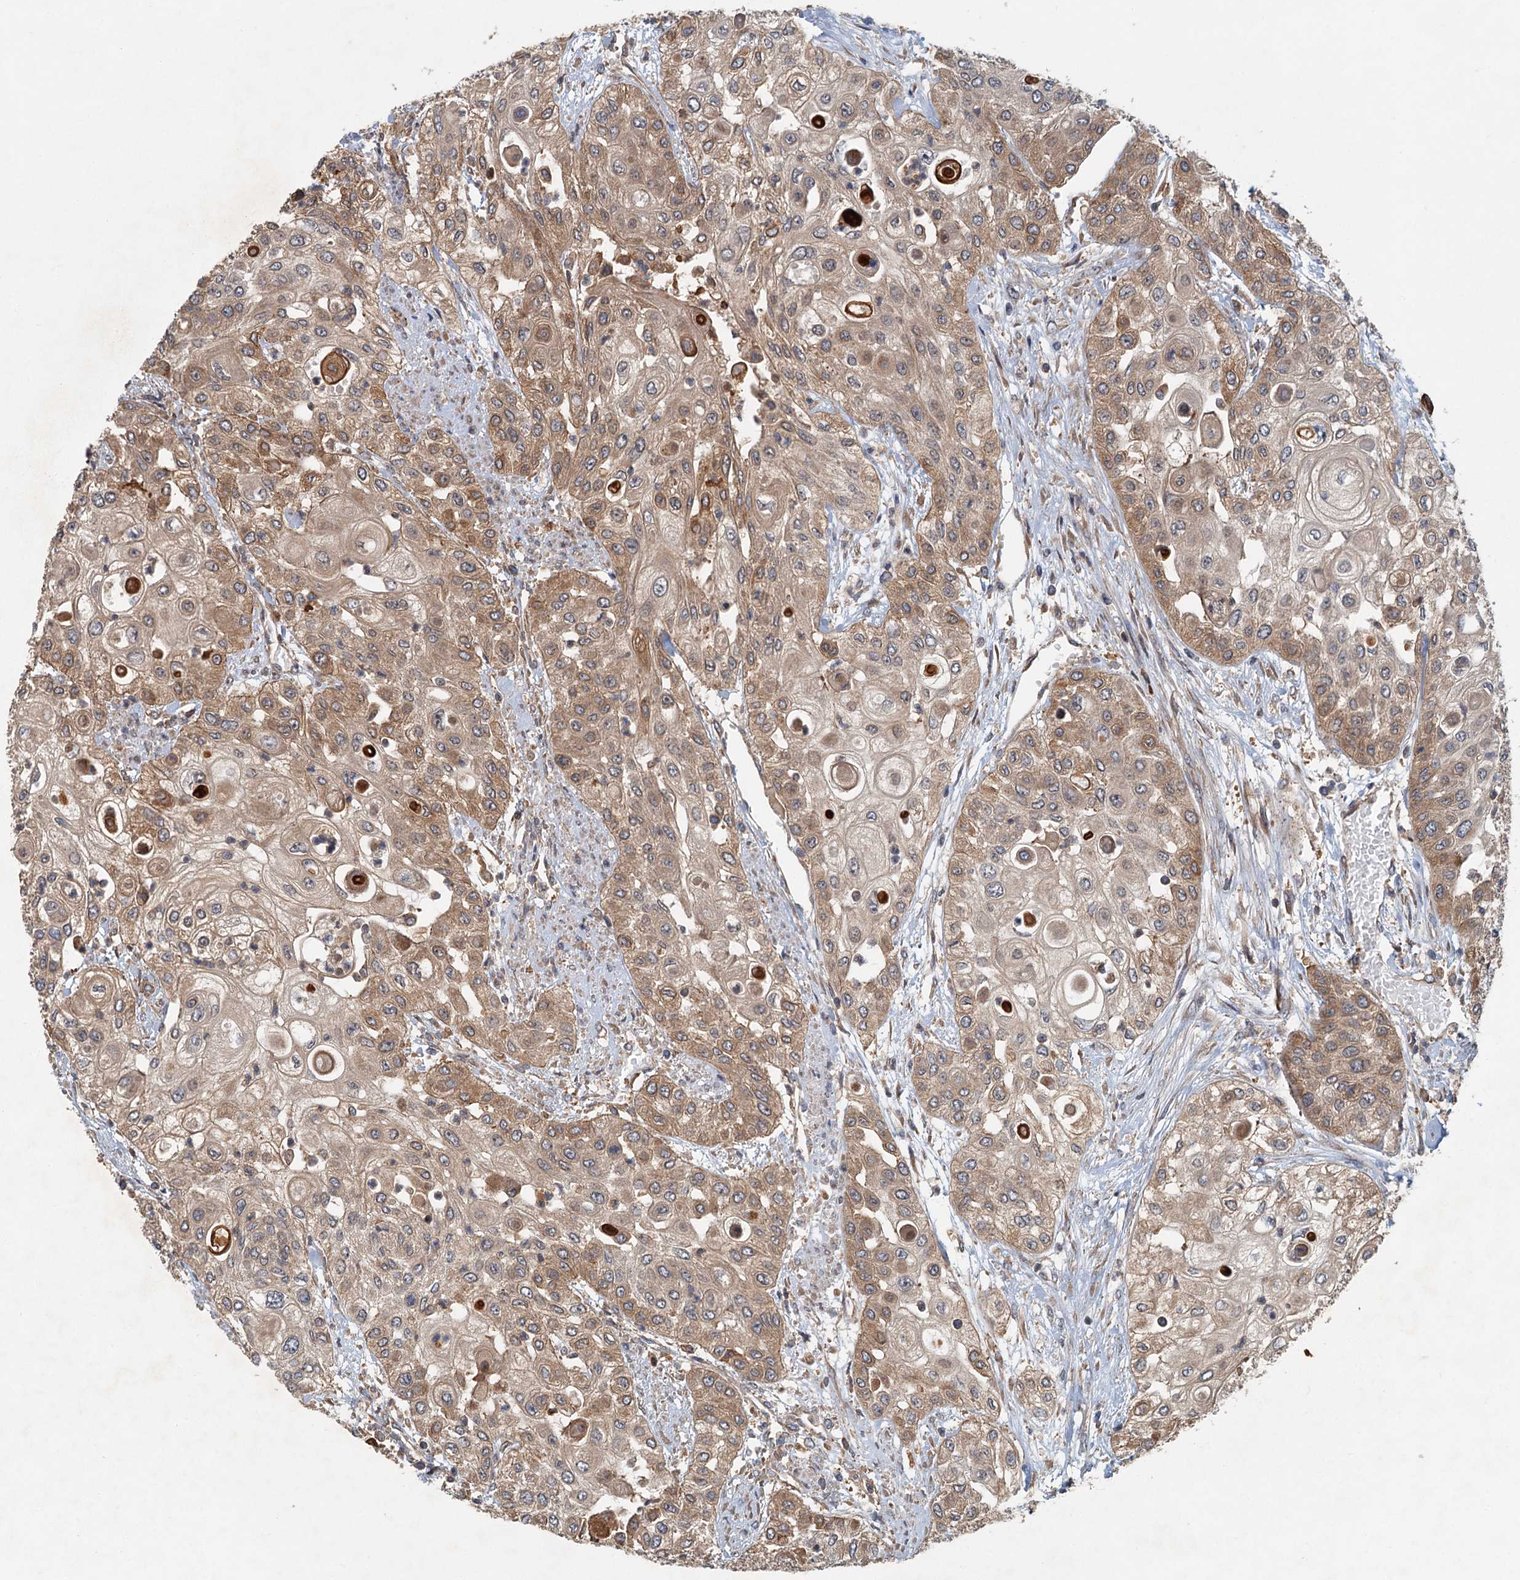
{"staining": {"intensity": "moderate", "quantity": ">75%", "location": "cytoplasmic/membranous"}, "tissue": "urothelial cancer", "cell_type": "Tumor cells", "image_type": "cancer", "snomed": [{"axis": "morphology", "description": "Urothelial carcinoma, High grade"}, {"axis": "topography", "description": "Urinary bladder"}], "caption": "DAB (3,3'-diaminobenzidine) immunohistochemical staining of human urothelial cancer demonstrates moderate cytoplasmic/membranous protein expression in about >75% of tumor cells.", "gene": "ZNF527", "patient": {"sex": "female", "age": 79}}